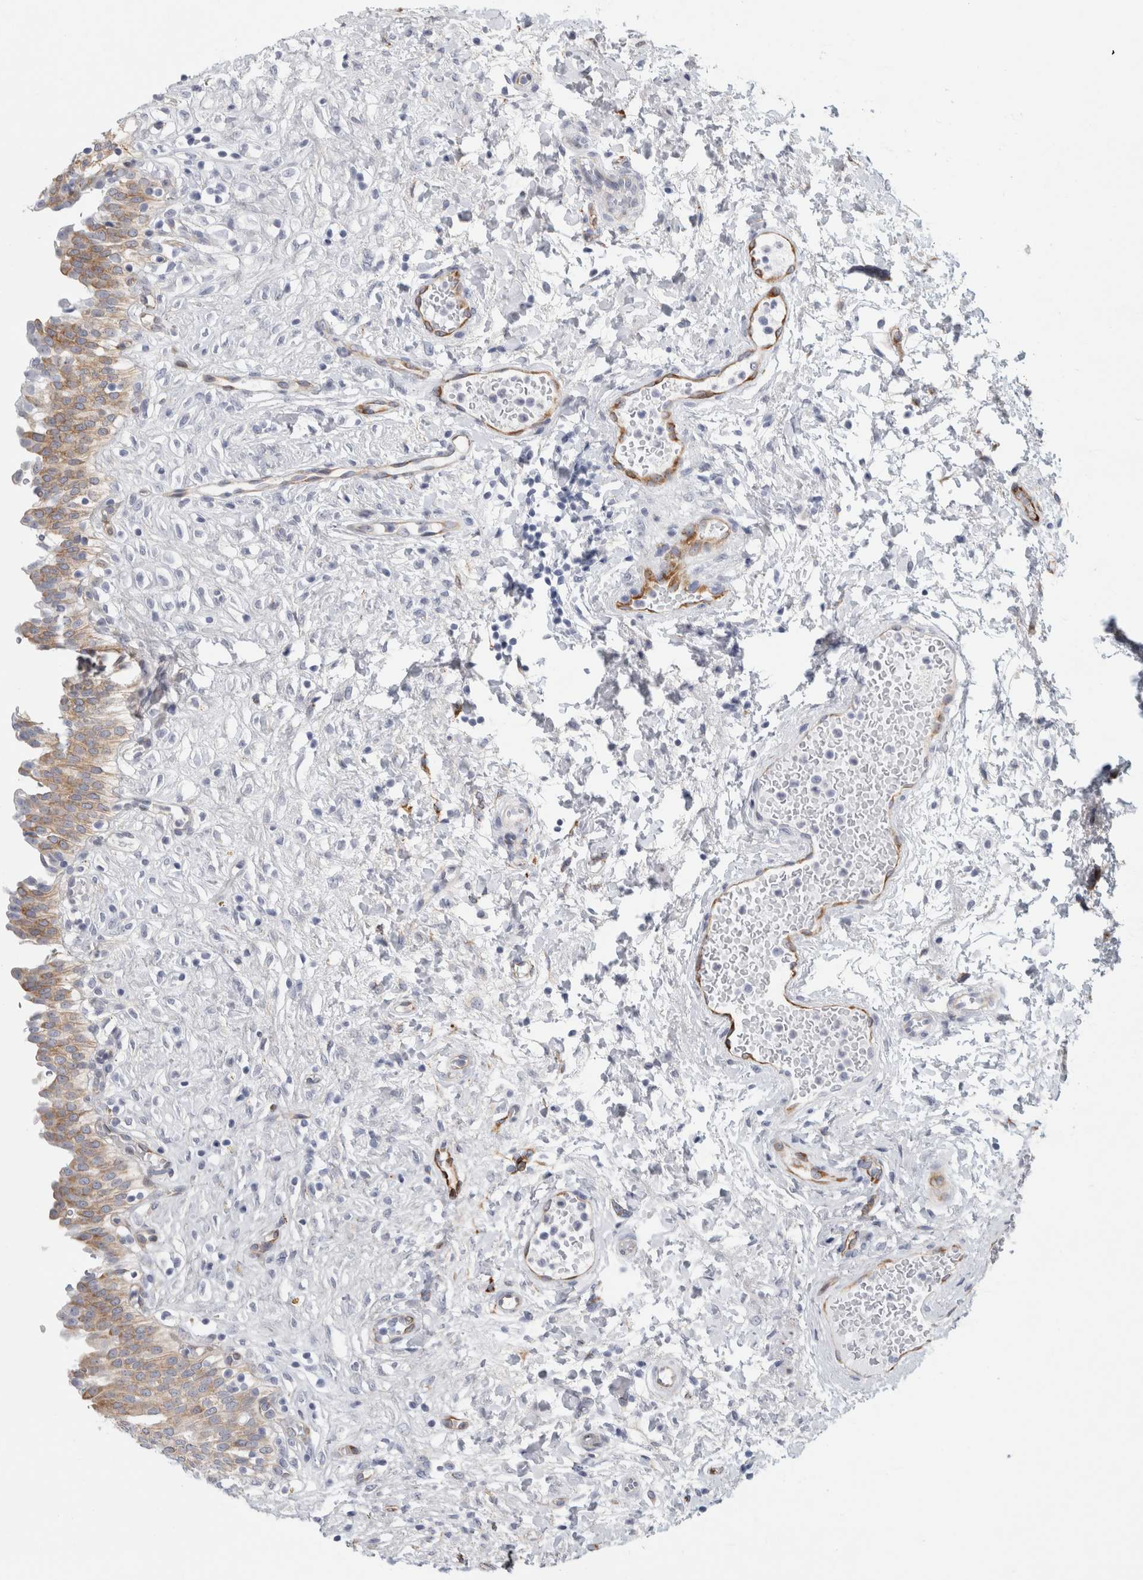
{"staining": {"intensity": "strong", "quantity": "25%-75%", "location": "cytoplasmic/membranous"}, "tissue": "urinary bladder", "cell_type": "Urothelial cells", "image_type": "normal", "snomed": [{"axis": "morphology", "description": "Urothelial carcinoma, High grade"}, {"axis": "topography", "description": "Urinary bladder"}], "caption": "Unremarkable urinary bladder reveals strong cytoplasmic/membranous positivity in about 25%-75% of urothelial cells, visualized by immunohistochemistry. Using DAB (brown) and hematoxylin (blue) stains, captured at high magnification using brightfield microscopy.", "gene": "B3GNT3", "patient": {"sex": "male", "age": 46}}